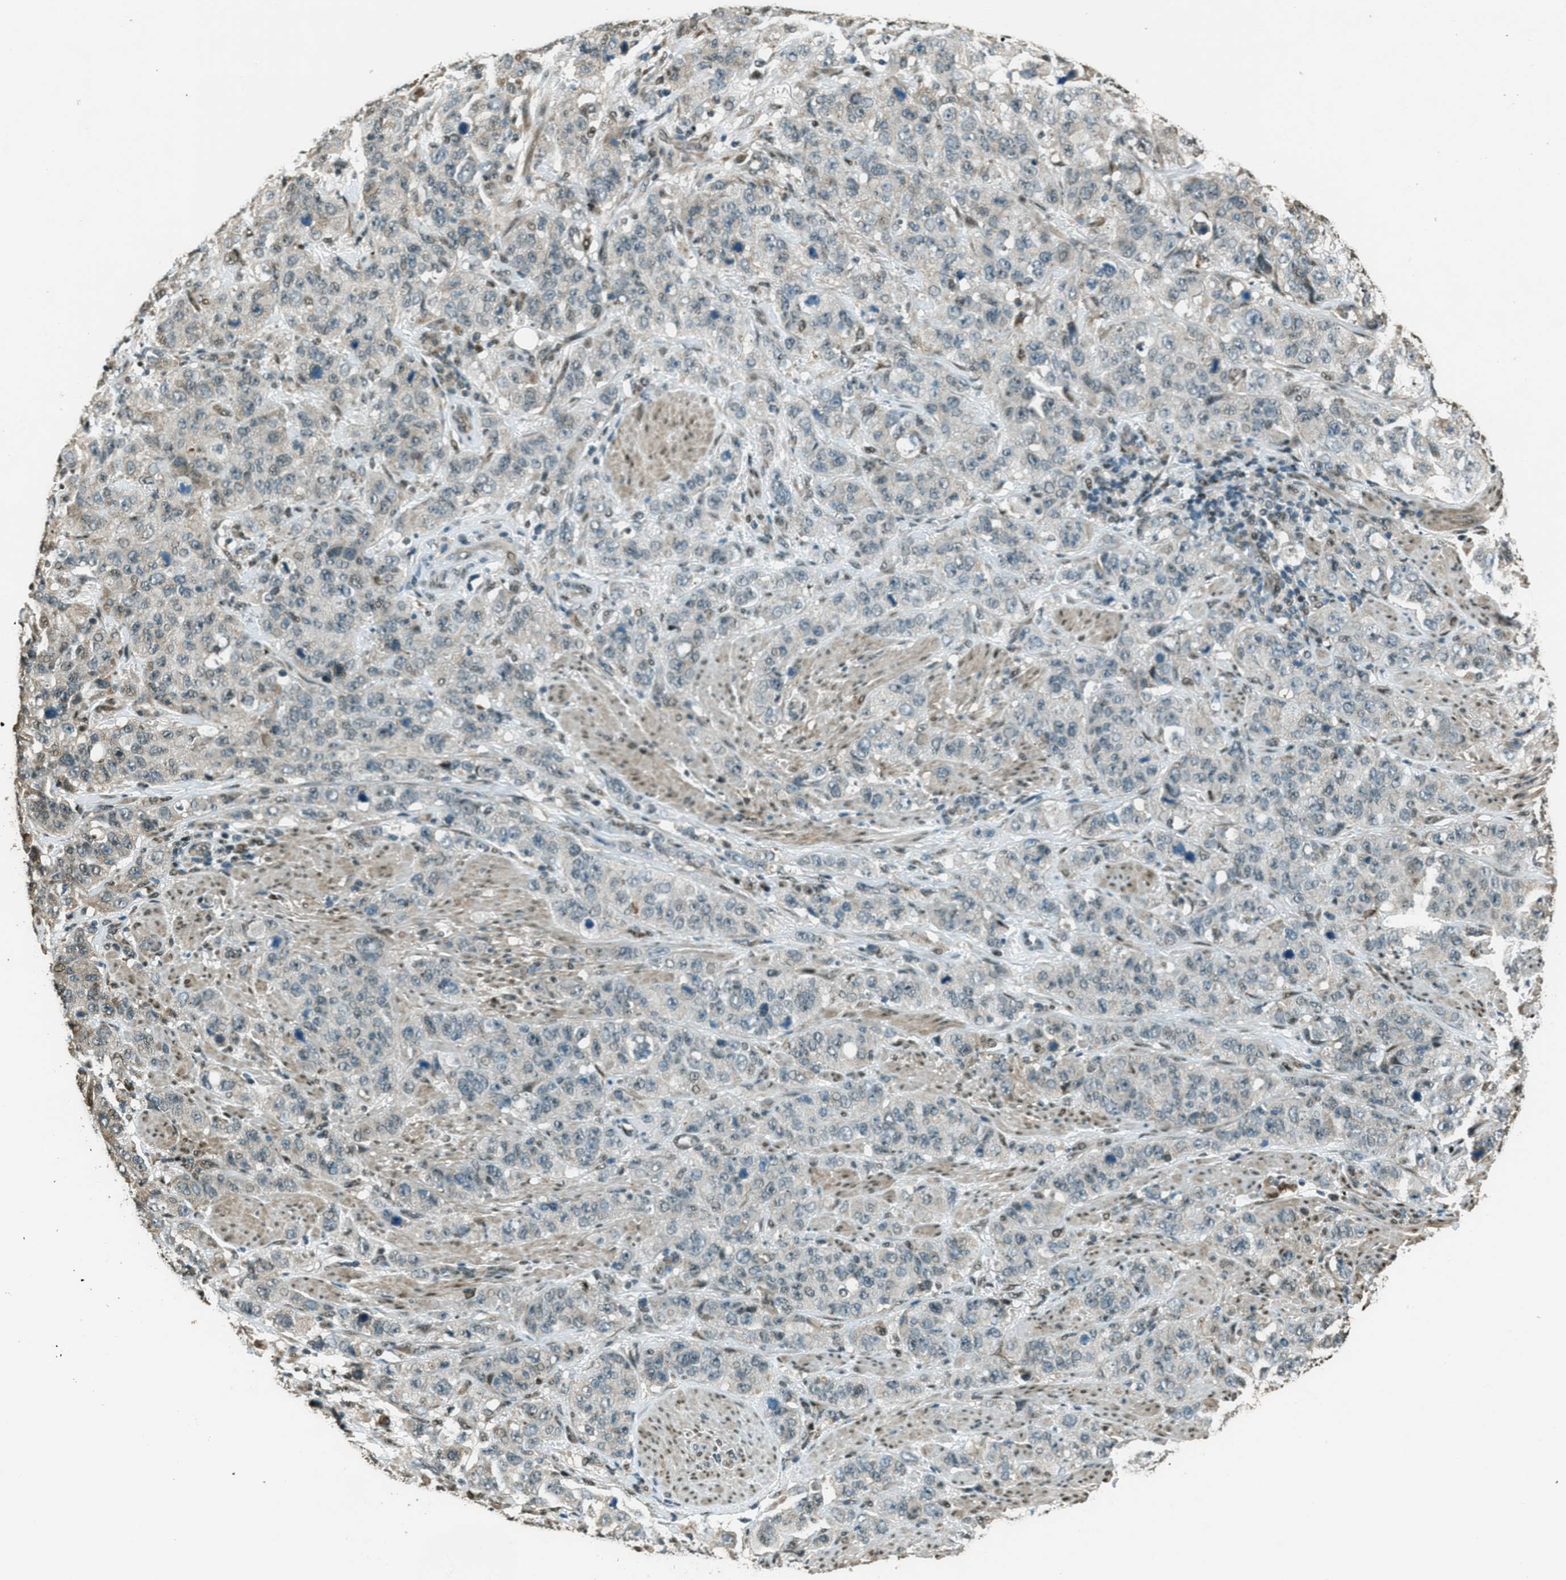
{"staining": {"intensity": "negative", "quantity": "none", "location": "none"}, "tissue": "stomach cancer", "cell_type": "Tumor cells", "image_type": "cancer", "snomed": [{"axis": "morphology", "description": "Adenocarcinoma, NOS"}, {"axis": "topography", "description": "Stomach"}], "caption": "An immunohistochemistry (IHC) histopathology image of stomach cancer (adenocarcinoma) is shown. There is no staining in tumor cells of stomach cancer (adenocarcinoma).", "gene": "TARDBP", "patient": {"sex": "male", "age": 48}}